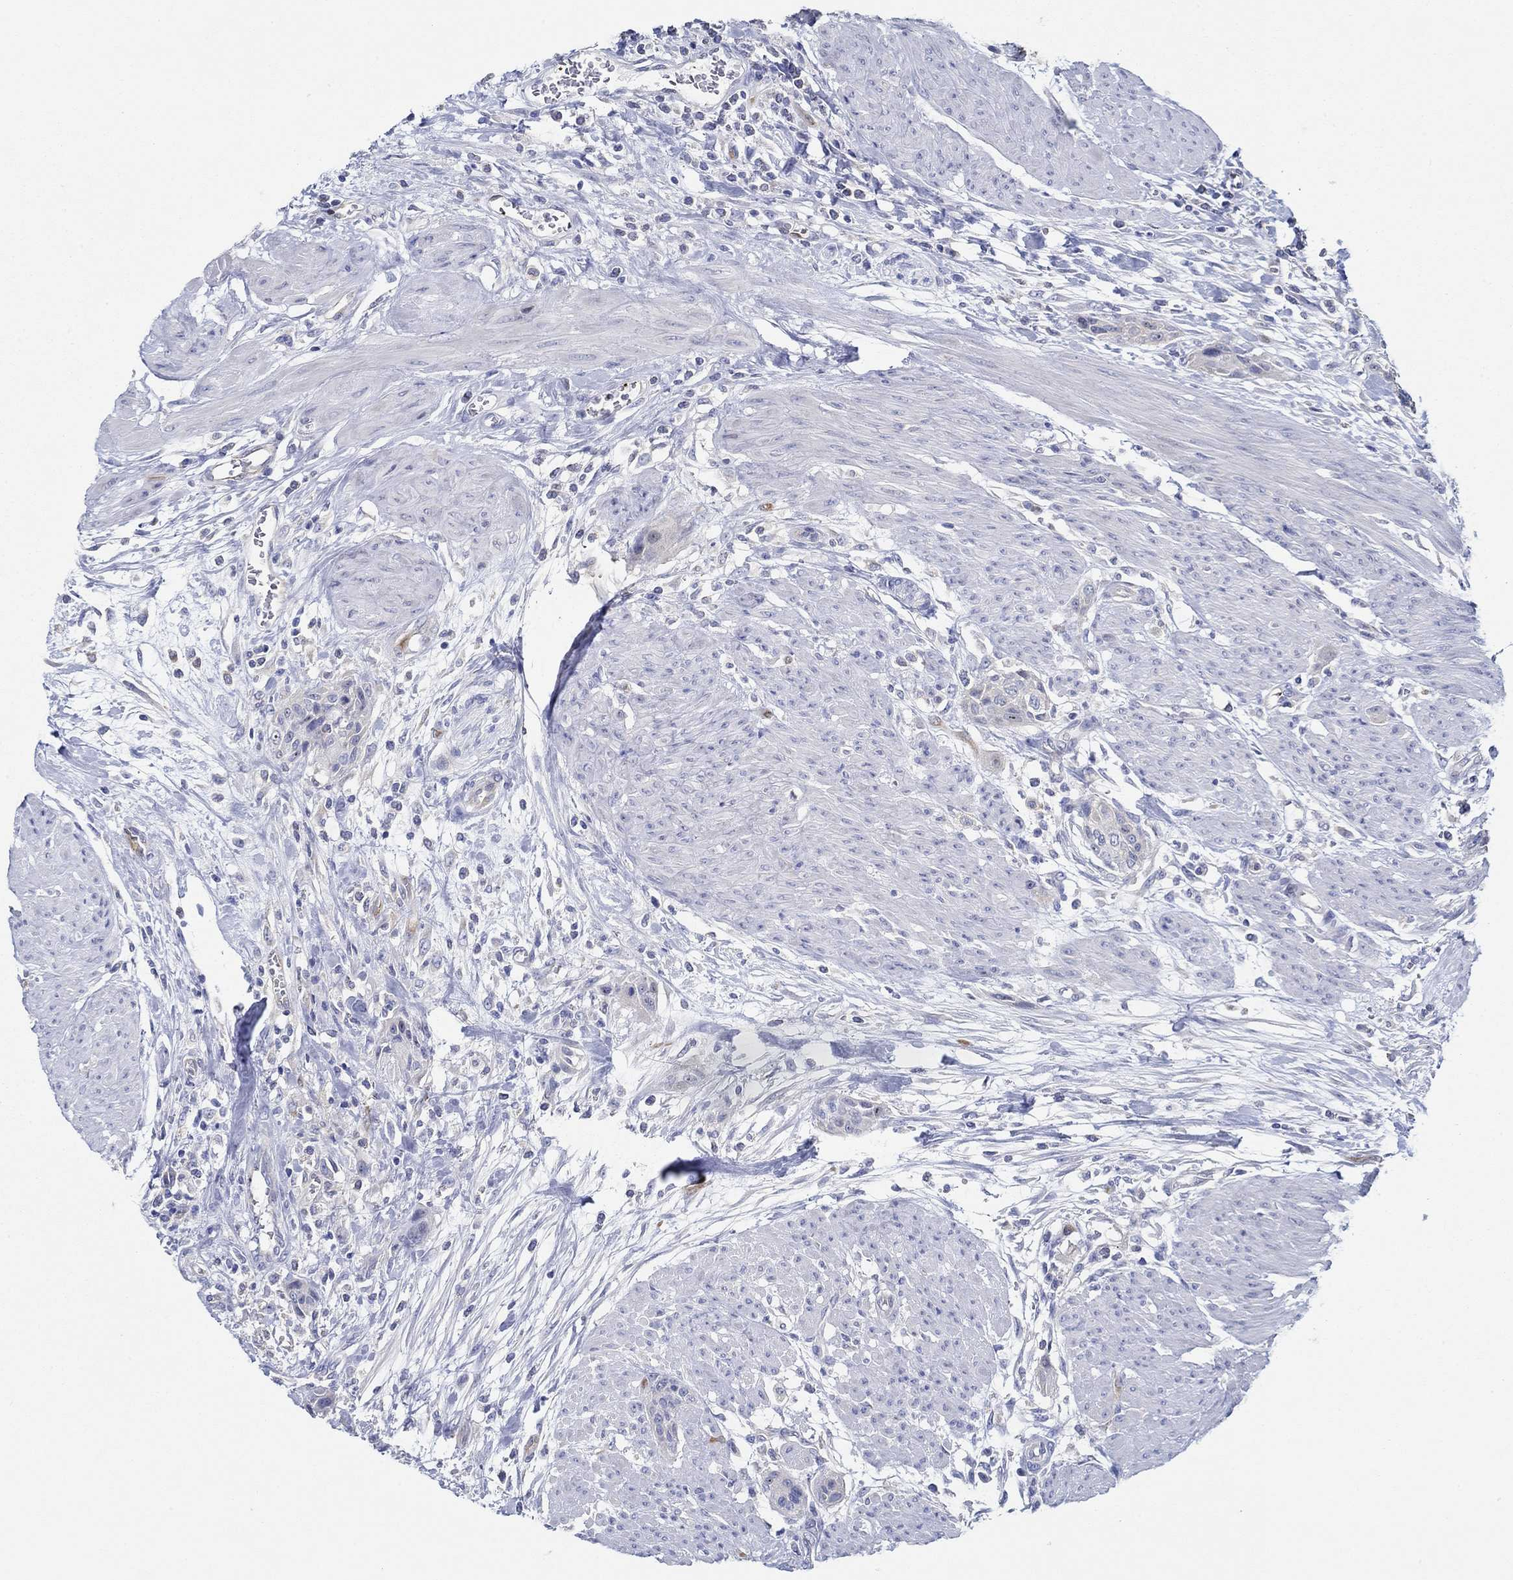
{"staining": {"intensity": "negative", "quantity": "none", "location": "none"}, "tissue": "urothelial cancer", "cell_type": "Tumor cells", "image_type": "cancer", "snomed": [{"axis": "morphology", "description": "Urothelial carcinoma, High grade"}, {"axis": "topography", "description": "Urinary bladder"}], "caption": "Urothelial carcinoma (high-grade) was stained to show a protein in brown. There is no significant positivity in tumor cells. The staining was performed using DAB to visualize the protein expression in brown, while the nuclei were stained in blue with hematoxylin (Magnification: 20x).", "gene": "SLC27A3", "patient": {"sex": "male", "age": 35}}